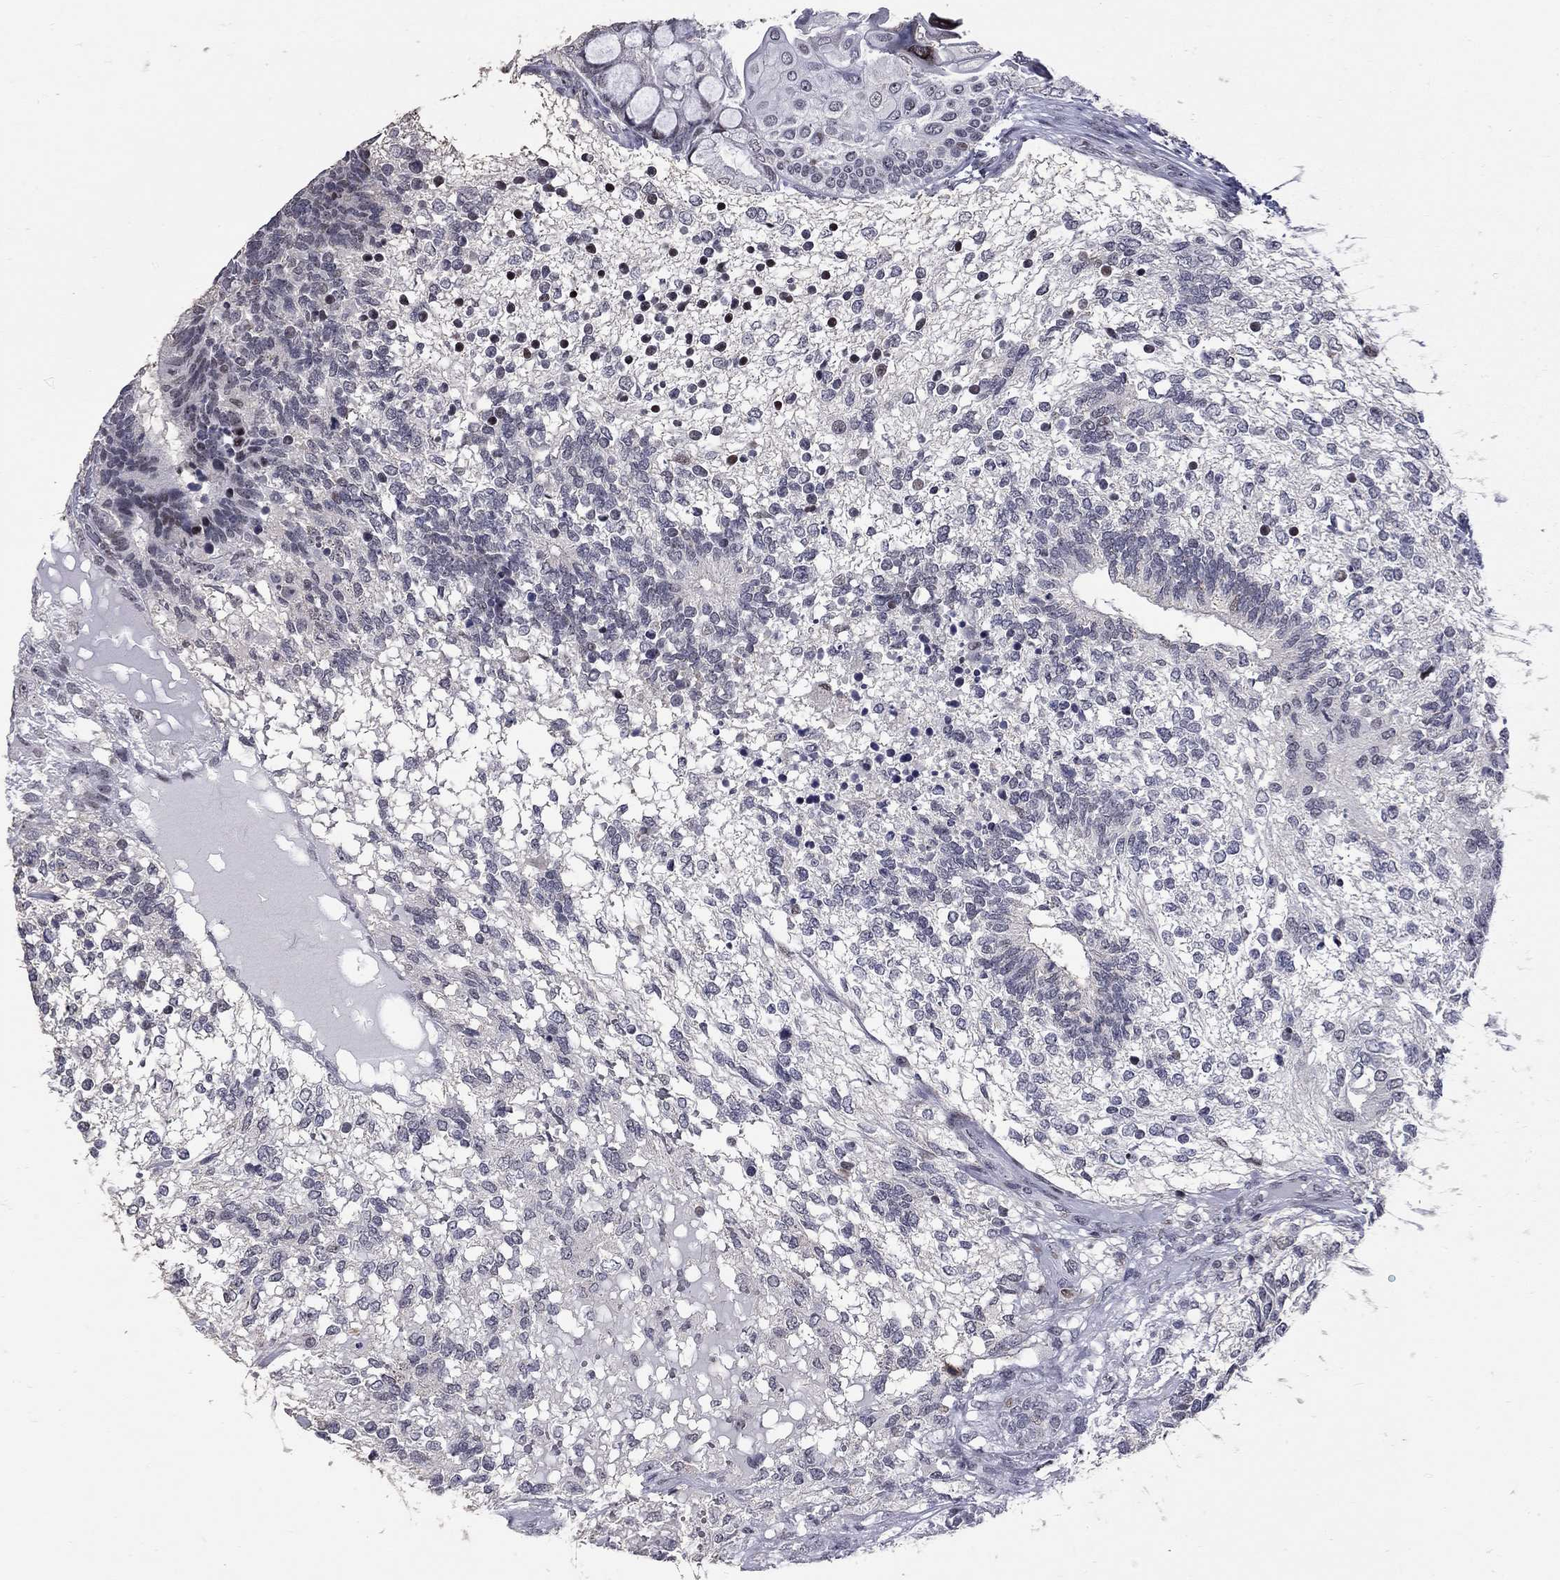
{"staining": {"intensity": "moderate", "quantity": "<25%", "location": "nuclear"}, "tissue": "testis cancer", "cell_type": "Tumor cells", "image_type": "cancer", "snomed": [{"axis": "morphology", "description": "Seminoma, NOS"}, {"axis": "morphology", "description": "Carcinoma, Embryonal, NOS"}, {"axis": "topography", "description": "Testis"}], "caption": "Protein staining exhibits moderate nuclear expression in about <25% of tumor cells in embryonal carcinoma (testis). Nuclei are stained in blue.", "gene": "ZNF154", "patient": {"sex": "male", "age": 41}}